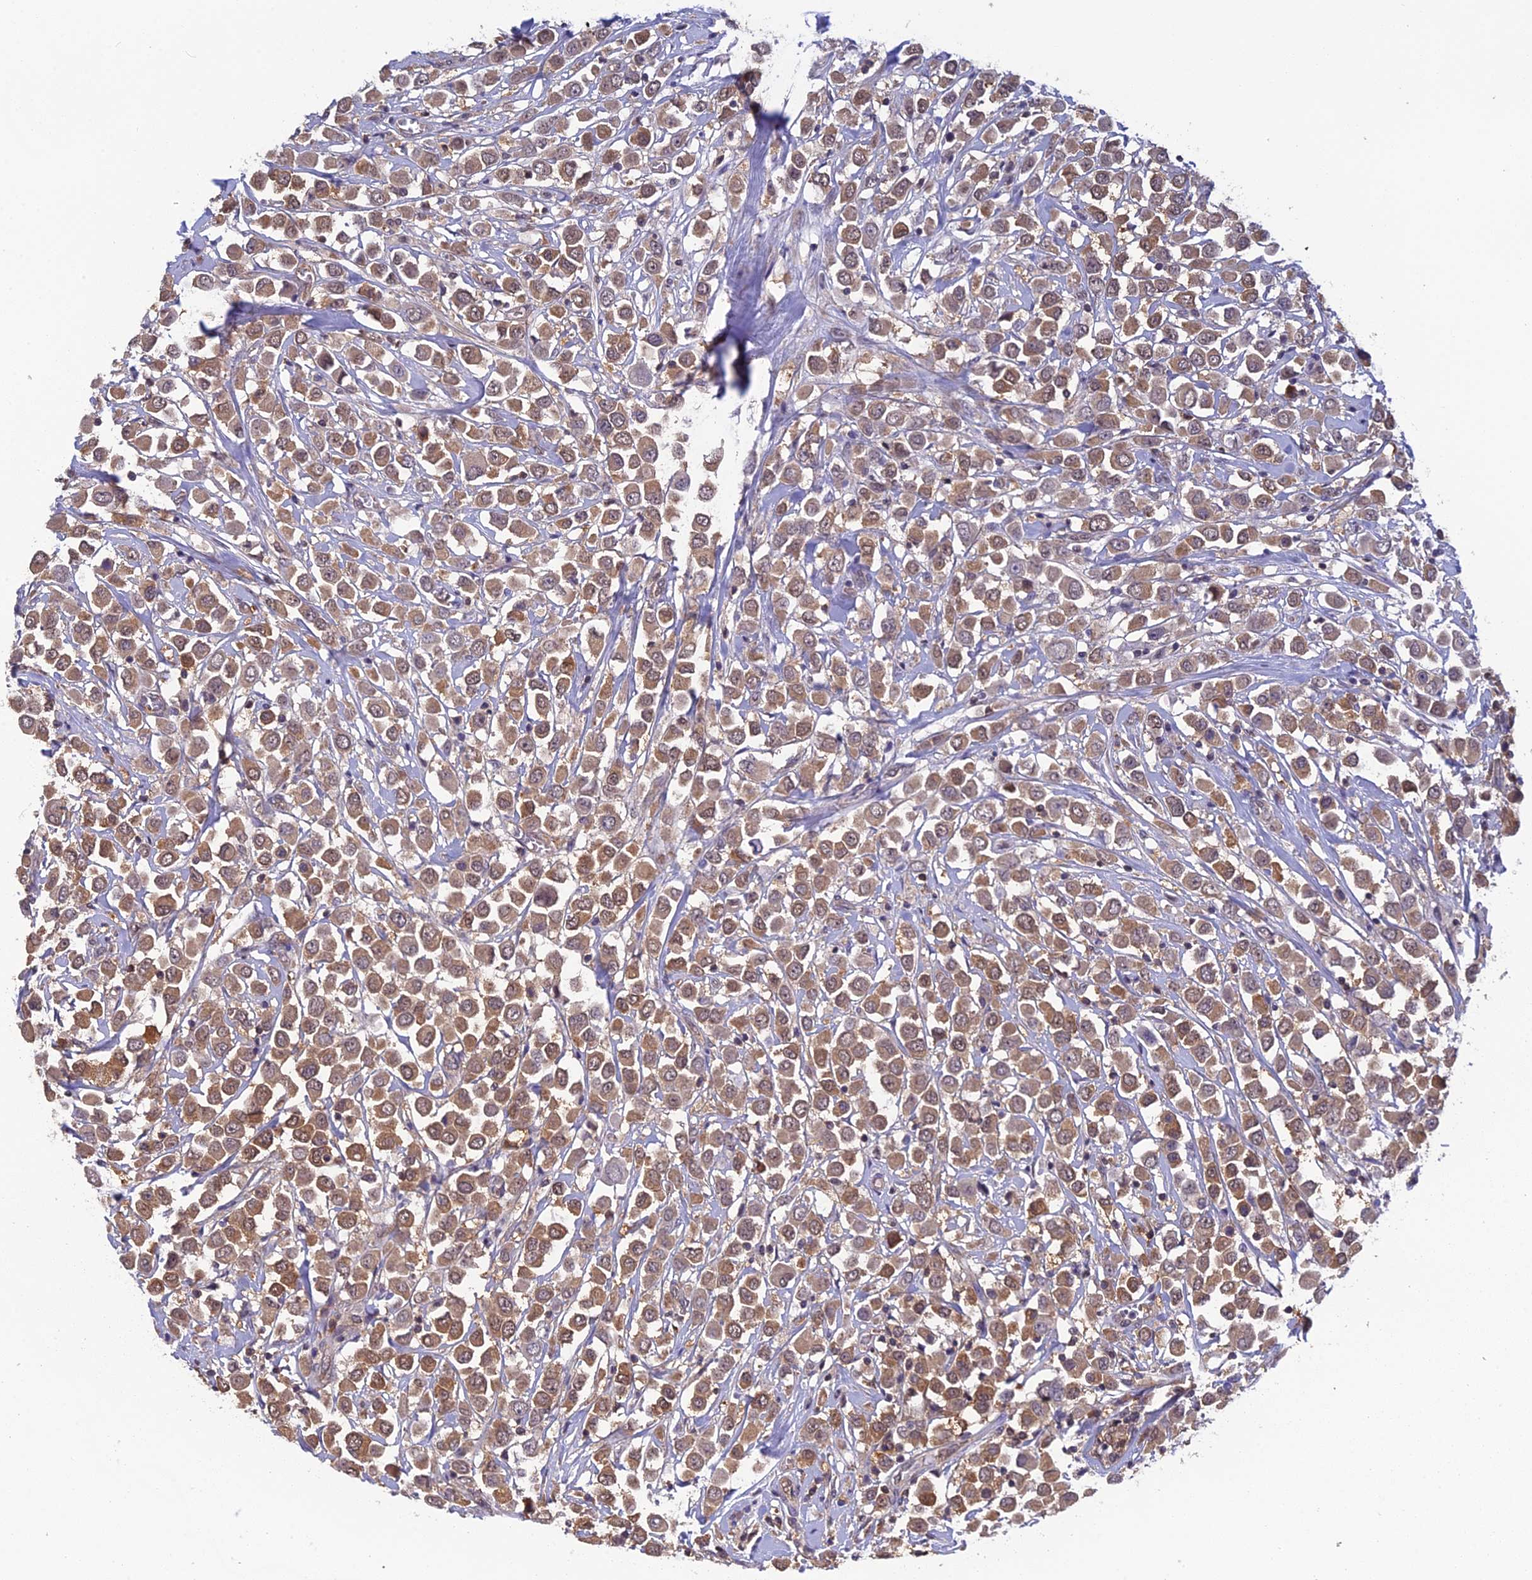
{"staining": {"intensity": "moderate", "quantity": ">75%", "location": "cytoplasmic/membranous,nuclear"}, "tissue": "breast cancer", "cell_type": "Tumor cells", "image_type": "cancer", "snomed": [{"axis": "morphology", "description": "Duct carcinoma"}, {"axis": "topography", "description": "Breast"}], "caption": "Breast infiltrating ductal carcinoma stained for a protein (brown) exhibits moderate cytoplasmic/membranous and nuclear positive positivity in approximately >75% of tumor cells.", "gene": "HINT1", "patient": {"sex": "female", "age": 61}}